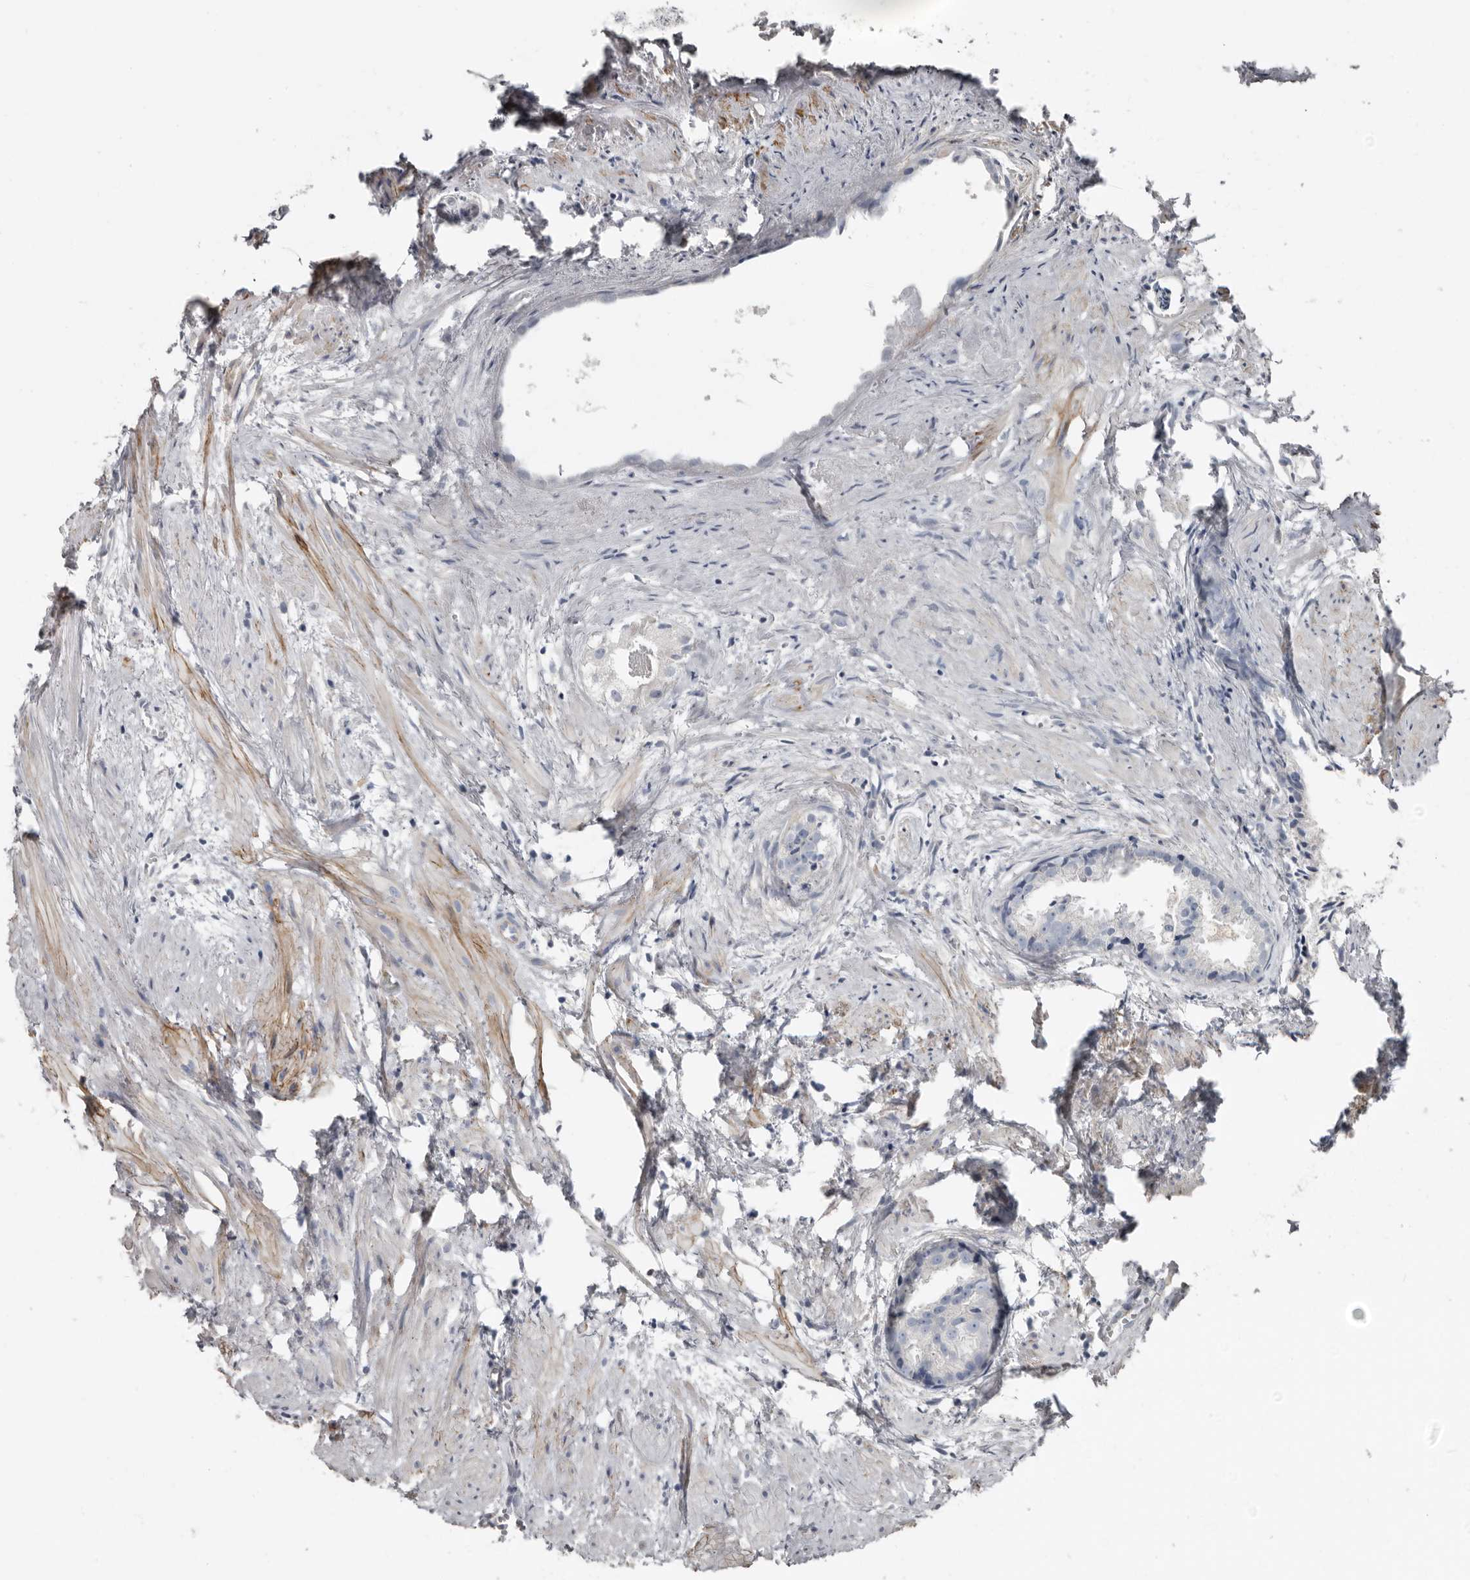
{"staining": {"intensity": "negative", "quantity": "none", "location": "none"}, "tissue": "prostate cancer", "cell_type": "Tumor cells", "image_type": "cancer", "snomed": [{"axis": "morphology", "description": "Adenocarcinoma, Low grade"}, {"axis": "topography", "description": "Prostate"}], "caption": "Immunohistochemical staining of human prostate low-grade adenocarcinoma displays no significant staining in tumor cells.", "gene": "ZNF114", "patient": {"sex": "male", "age": 88}}